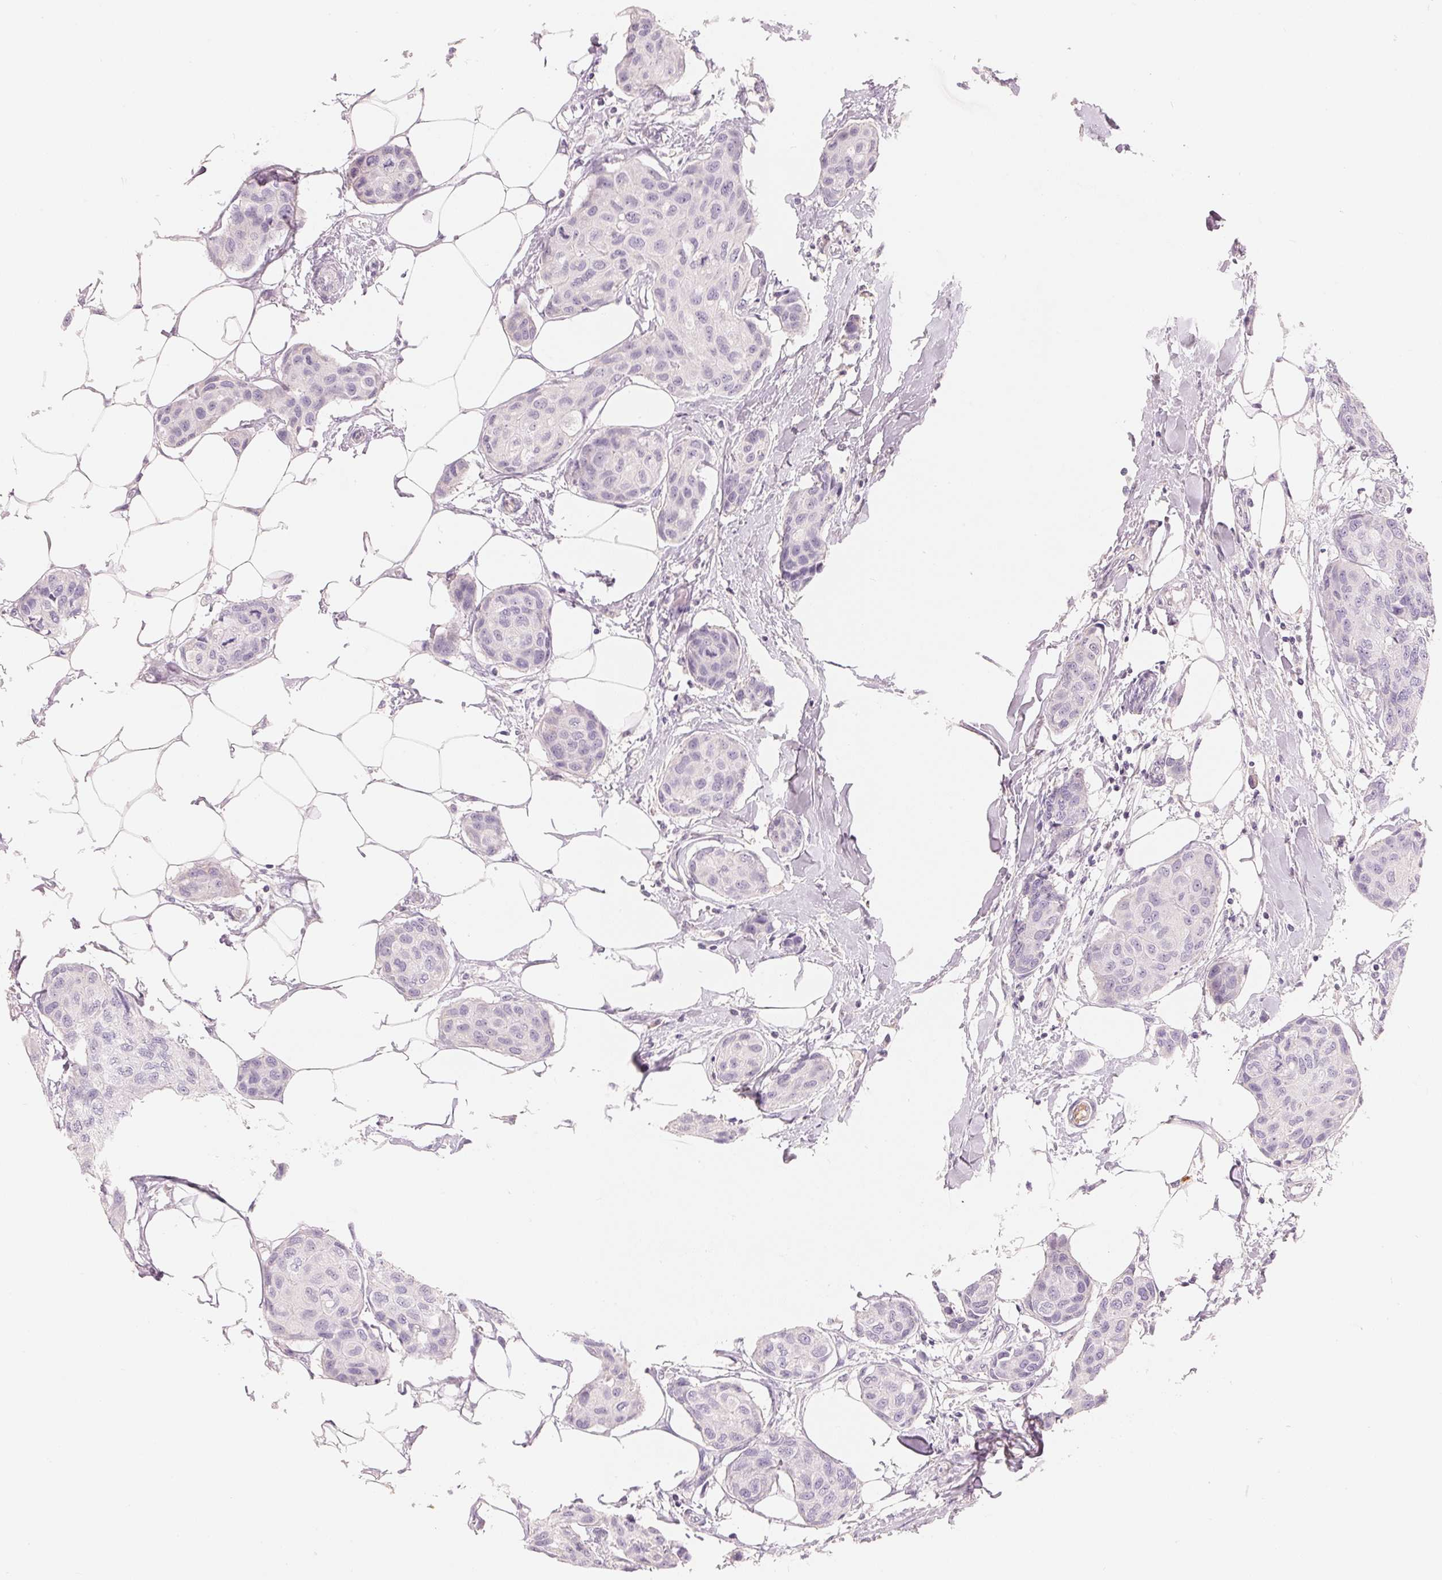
{"staining": {"intensity": "negative", "quantity": "none", "location": "none"}, "tissue": "breast cancer", "cell_type": "Tumor cells", "image_type": "cancer", "snomed": [{"axis": "morphology", "description": "Duct carcinoma"}, {"axis": "topography", "description": "Breast"}], "caption": "This is a photomicrograph of IHC staining of breast cancer, which shows no staining in tumor cells. (Immunohistochemistry (ihc), brightfield microscopy, high magnification).", "gene": "CFHR2", "patient": {"sex": "female", "age": 80}}